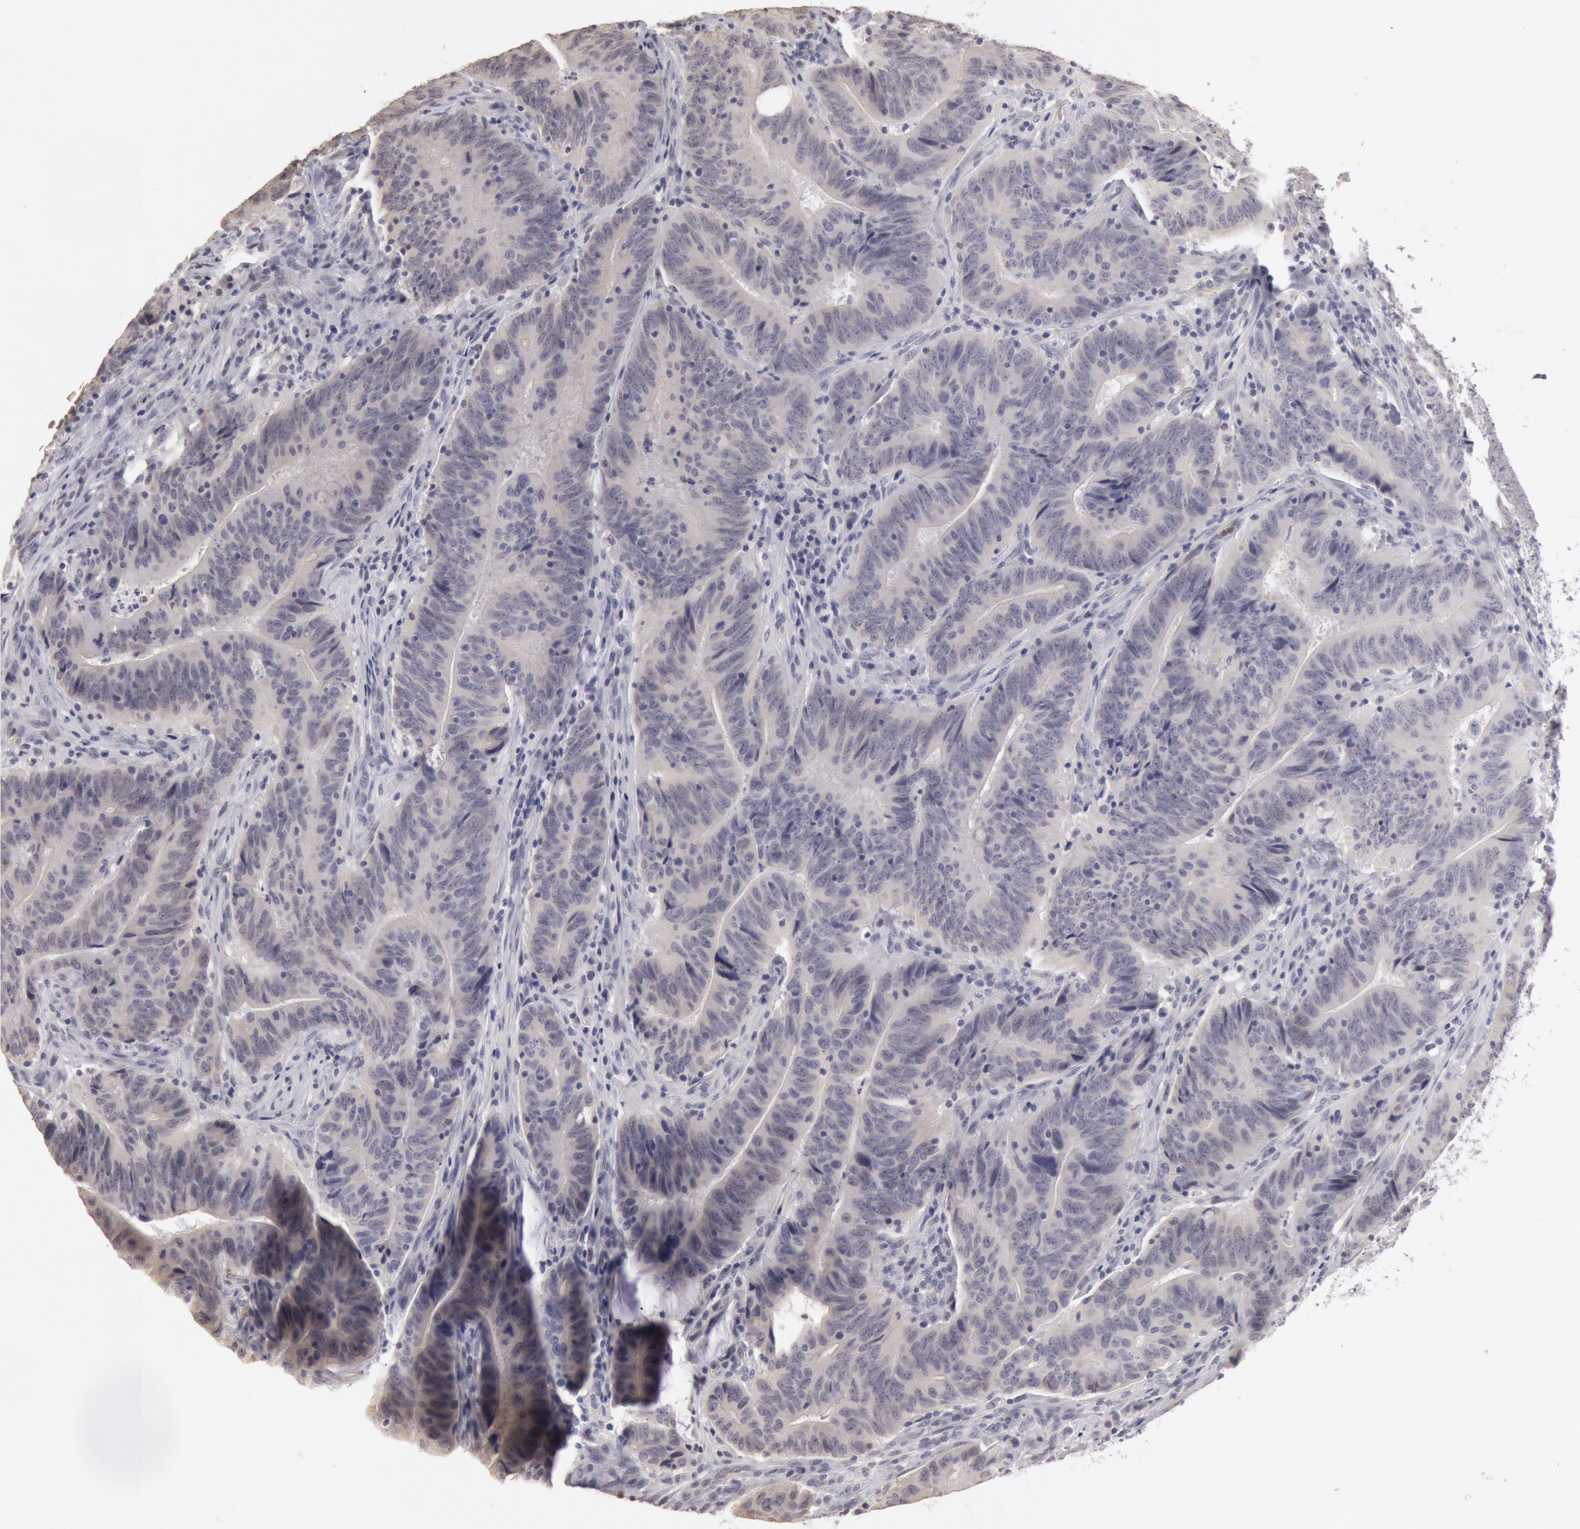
{"staining": {"intensity": "negative", "quantity": "none", "location": "none"}, "tissue": "colorectal cancer", "cell_type": "Tumor cells", "image_type": "cancer", "snomed": [{"axis": "morphology", "description": "Adenocarcinoma, NOS"}, {"axis": "topography", "description": "Colon"}], "caption": "This is an IHC image of human colorectal adenocarcinoma. There is no expression in tumor cells.", "gene": "RIMBP3C", "patient": {"sex": "male", "age": 54}}